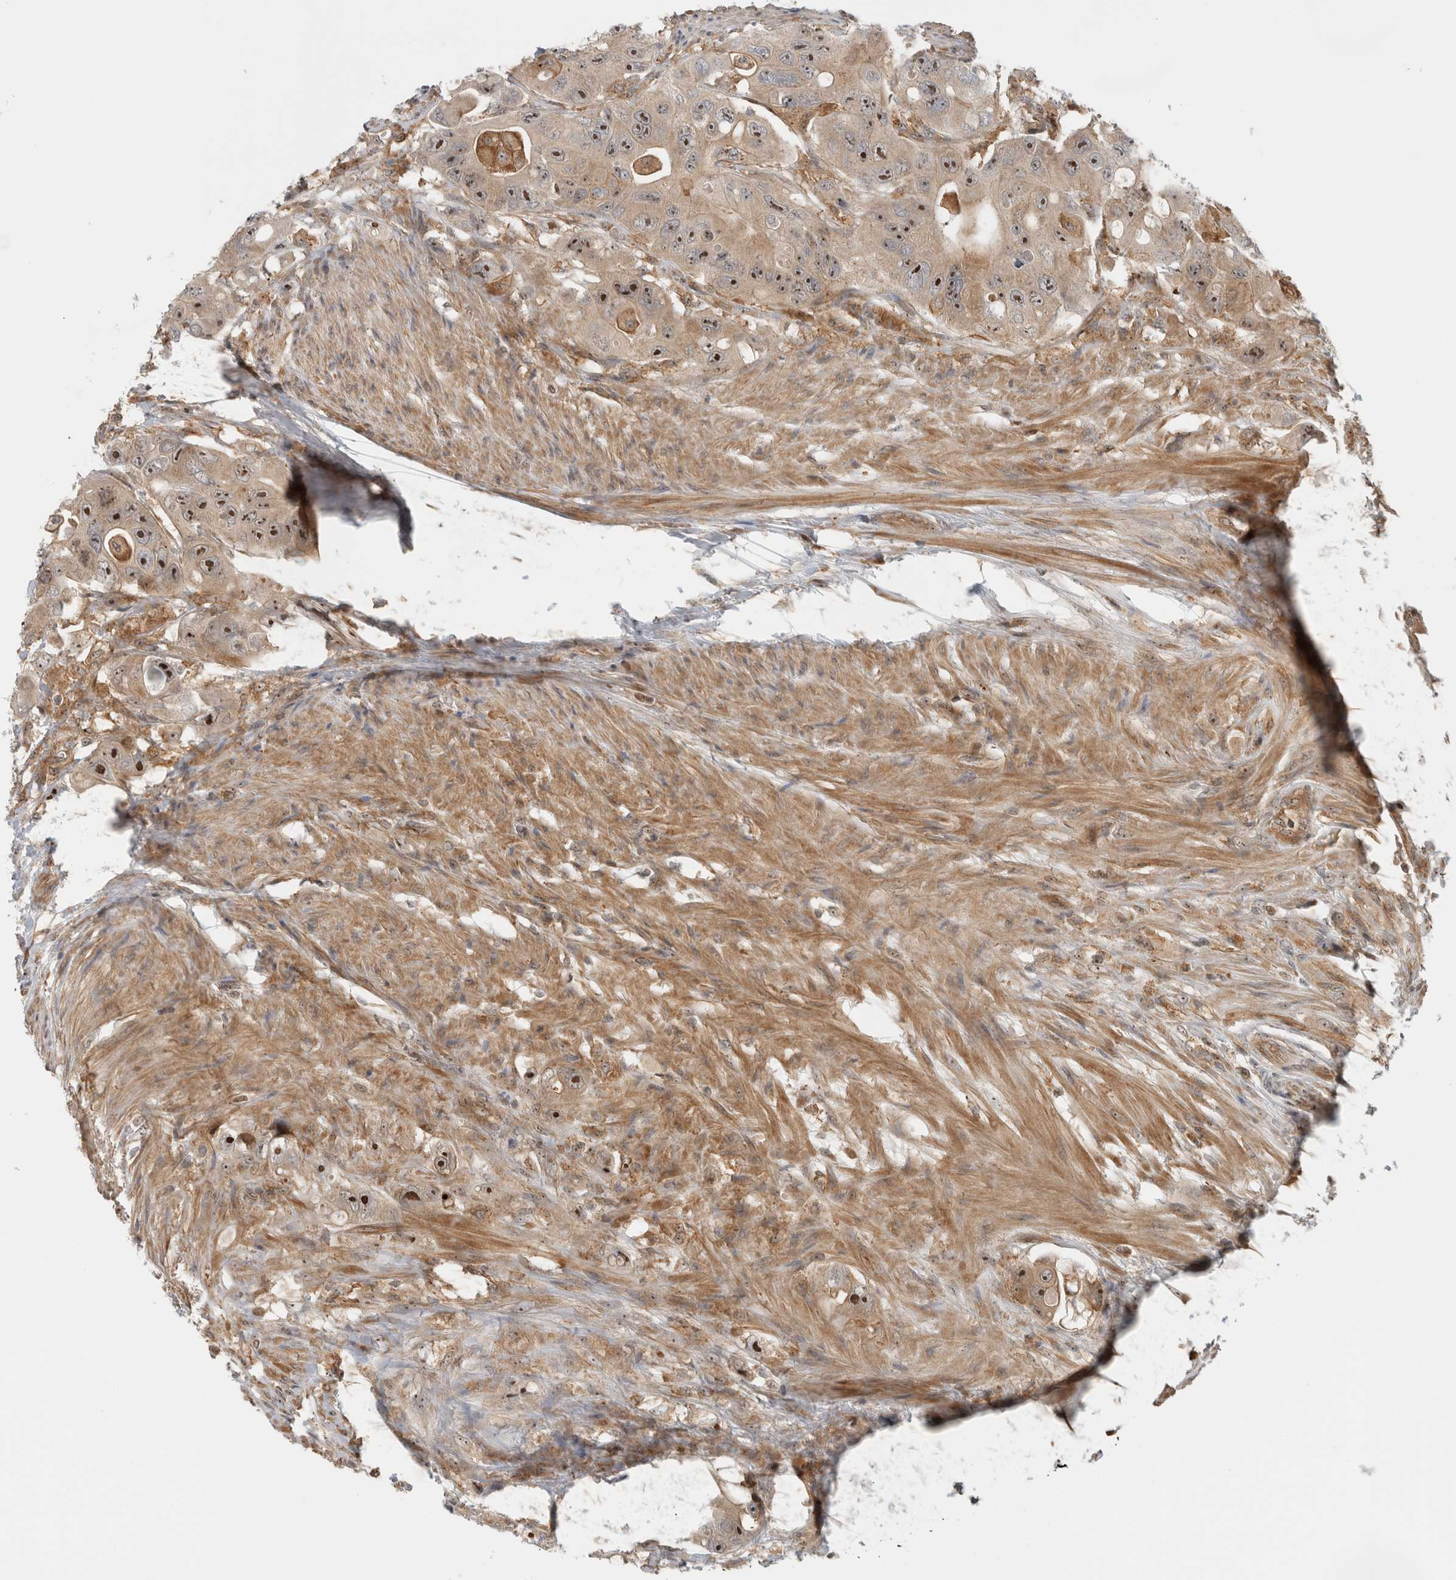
{"staining": {"intensity": "strong", "quantity": ">75%", "location": "cytoplasmic/membranous,nuclear"}, "tissue": "colorectal cancer", "cell_type": "Tumor cells", "image_type": "cancer", "snomed": [{"axis": "morphology", "description": "Adenocarcinoma, NOS"}, {"axis": "topography", "description": "Colon"}], "caption": "Immunohistochemical staining of human colorectal cancer (adenocarcinoma) displays high levels of strong cytoplasmic/membranous and nuclear protein expression in about >75% of tumor cells.", "gene": "WASF2", "patient": {"sex": "female", "age": 46}}